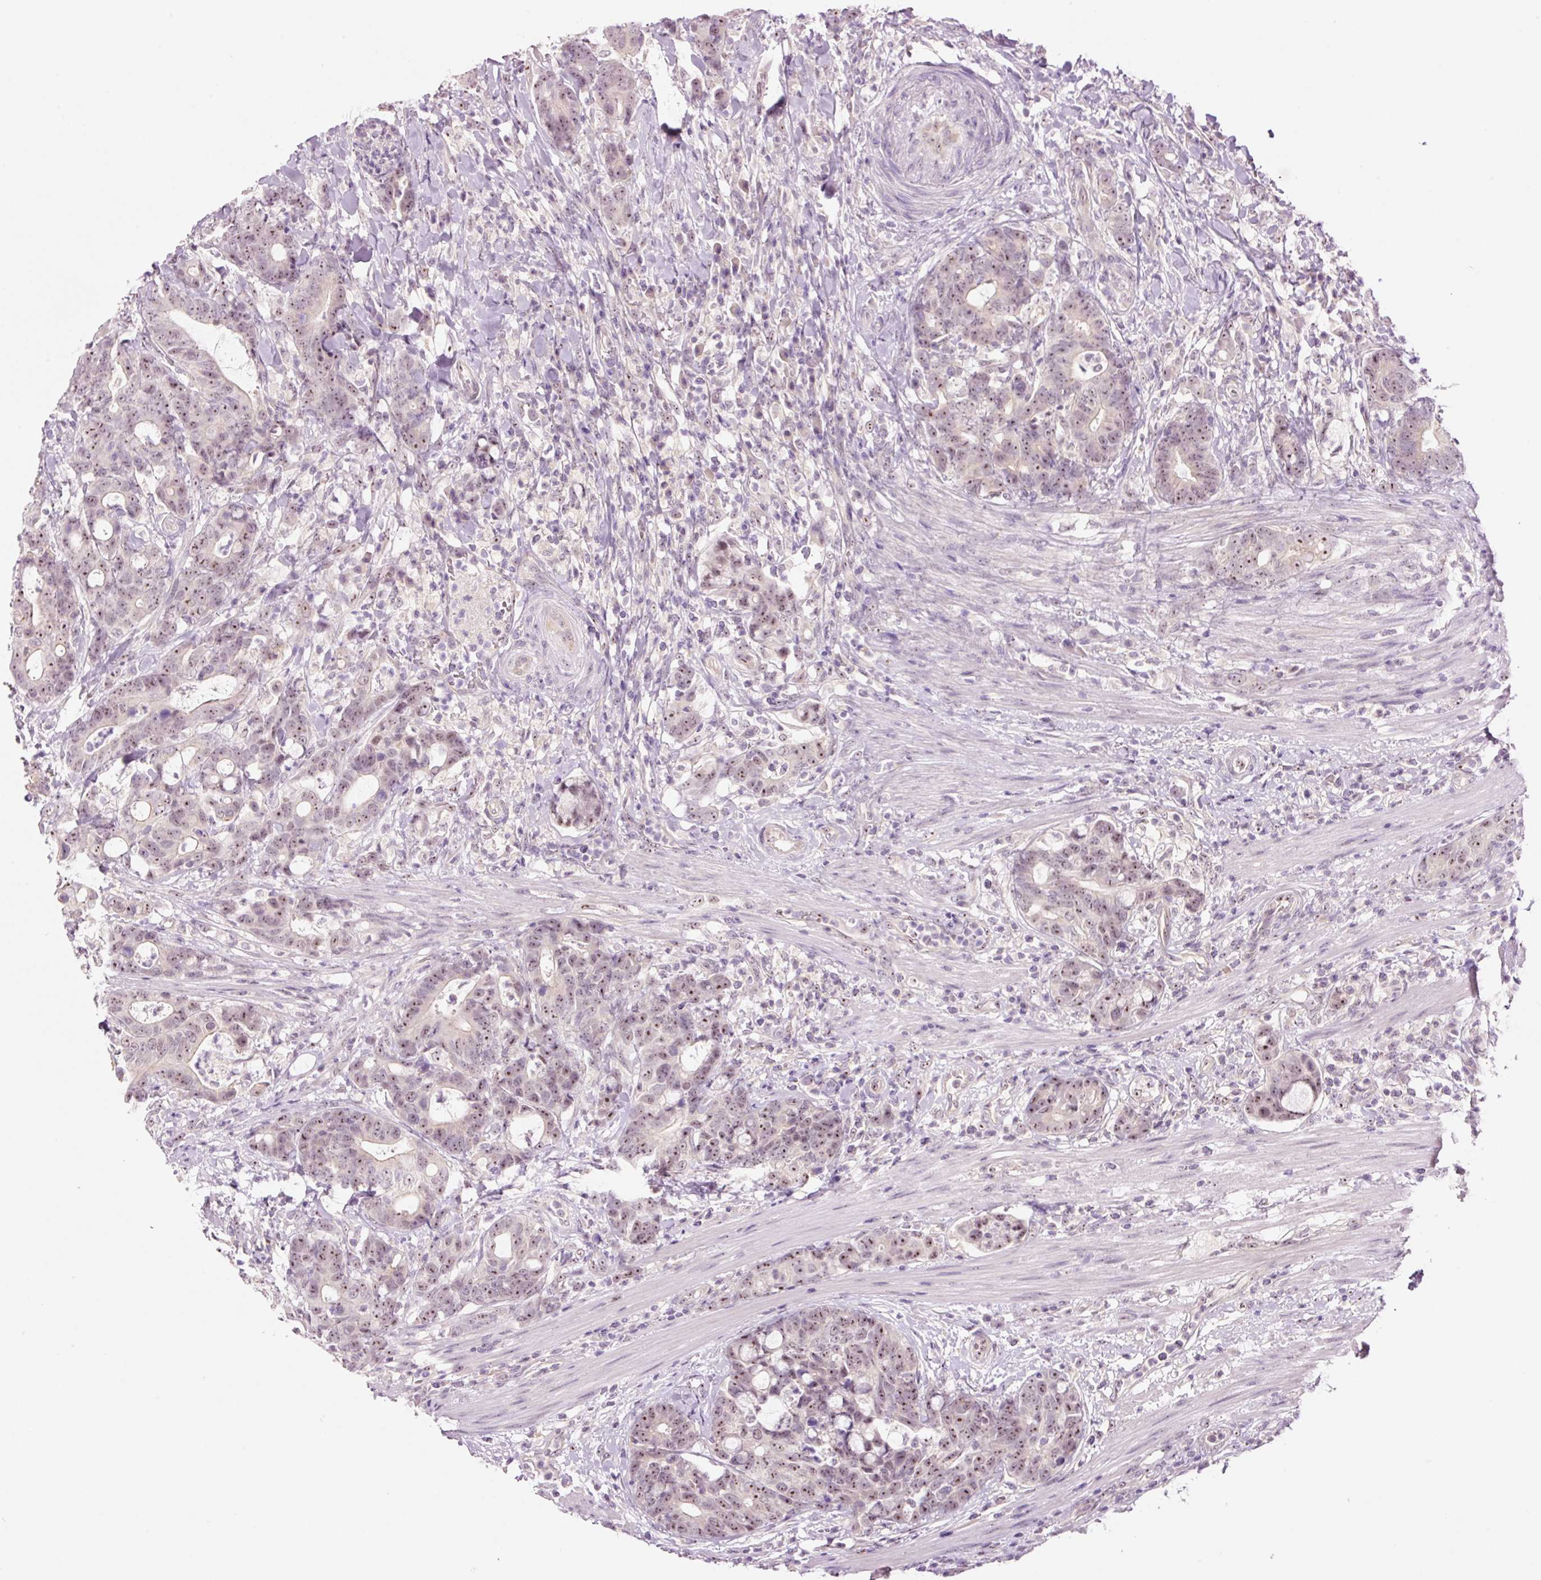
{"staining": {"intensity": "moderate", "quantity": ">75%", "location": "nuclear"}, "tissue": "colorectal cancer", "cell_type": "Tumor cells", "image_type": "cancer", "snomed": [{"axis": "morphology", "description": "Adenocarcinoma, NOS"}, {"axis": "topography", "description": "Colon"}], "caption": "Protein expression analysis of colorectal cancer reveals moderate nuclear staining in approximately >75% of tumor cells.", "gene": "GCG", "patient": {"sex": "female", "age": 82}}